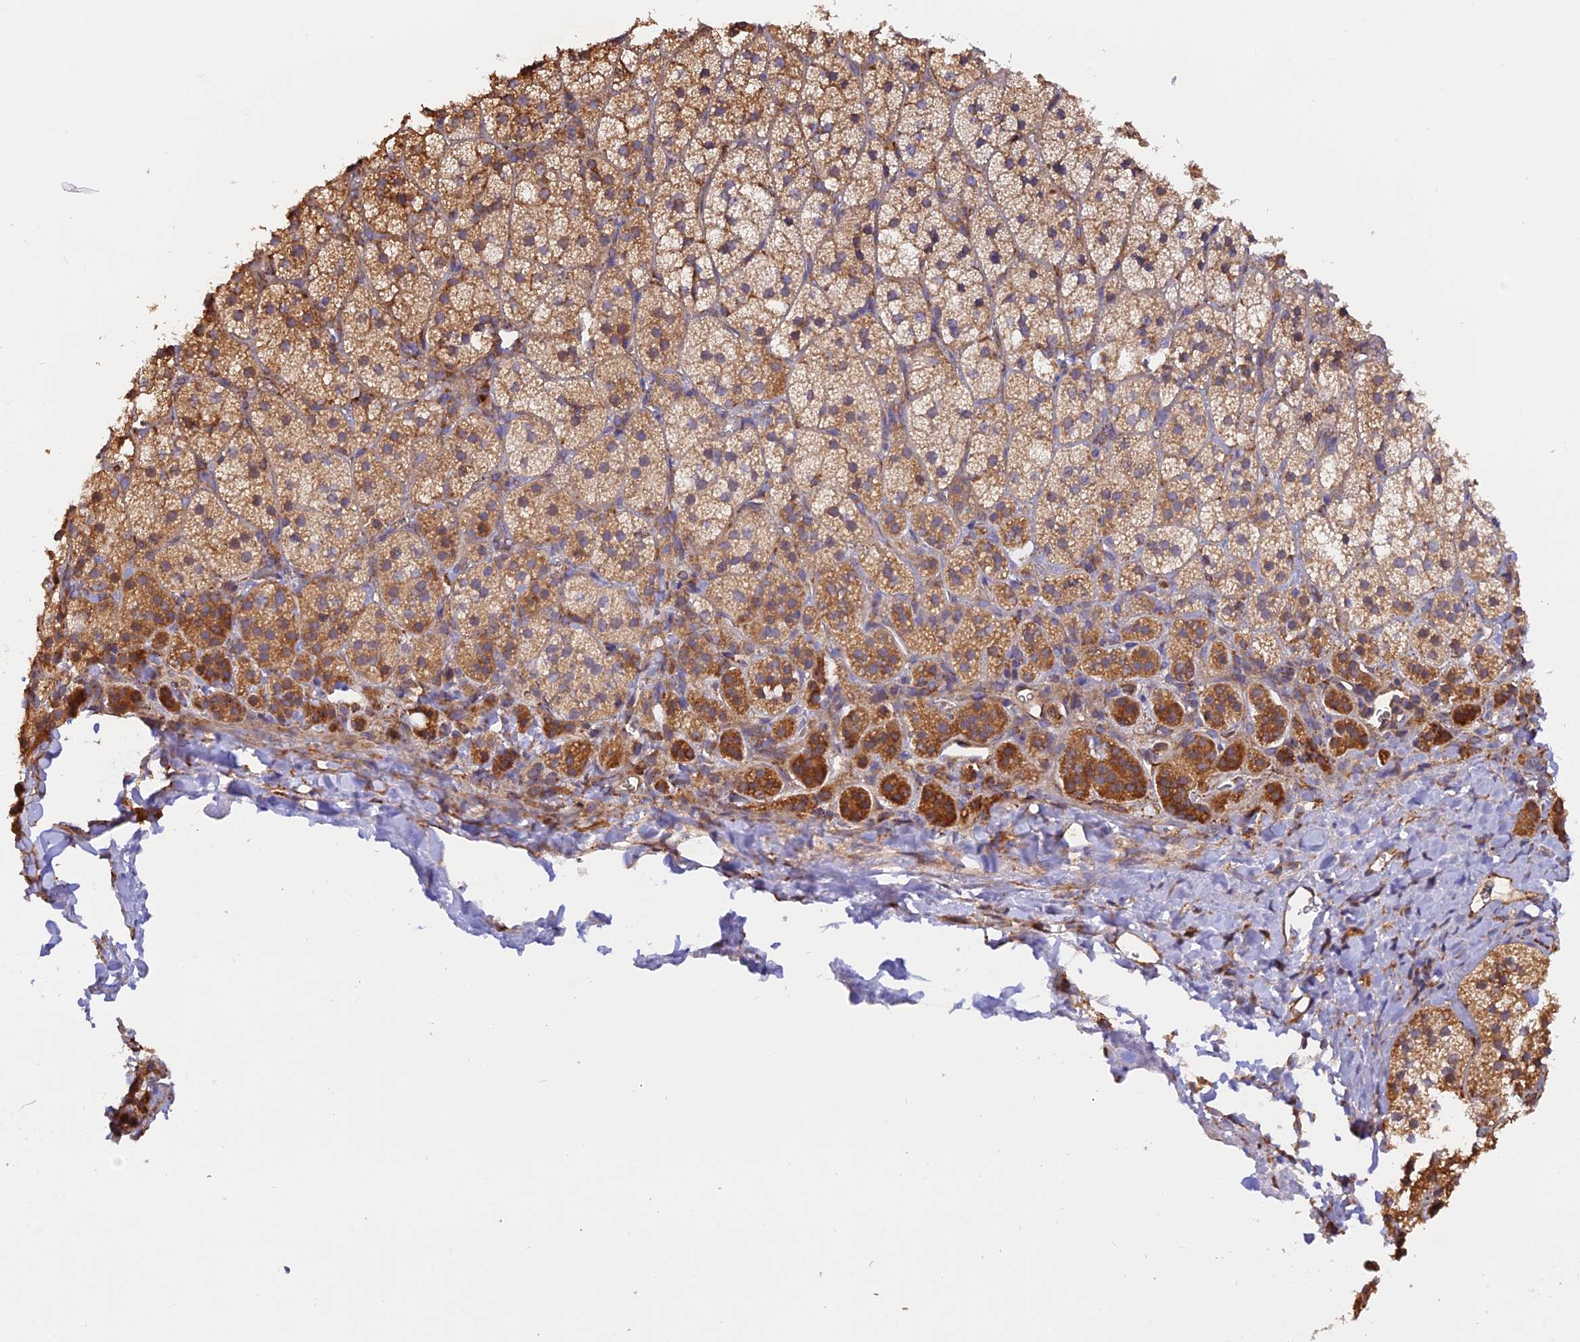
{"staining": {"intensity": "strong", "quantity": "25%-75%", "location": "cytoplasmic/membranous"}, "tissue": "adrenal gland", "cell_type": "Glandular cells", "image_type": "normal", "snomed": [{"axis": "morphology", "description": "Normal tissue, NOS"}, {"axis": "topography", "description": "Adrenal gland"}], "caption": "A brown stain labels strong cytoplasmic/membranous positivity of a protein in glandular cells of benign human adrenal gland. (brown staining indicates protein expression, while blue staining denotes nuclei).", "gene": "RPL5", "patient": {"sex": "female", "age": 44}}